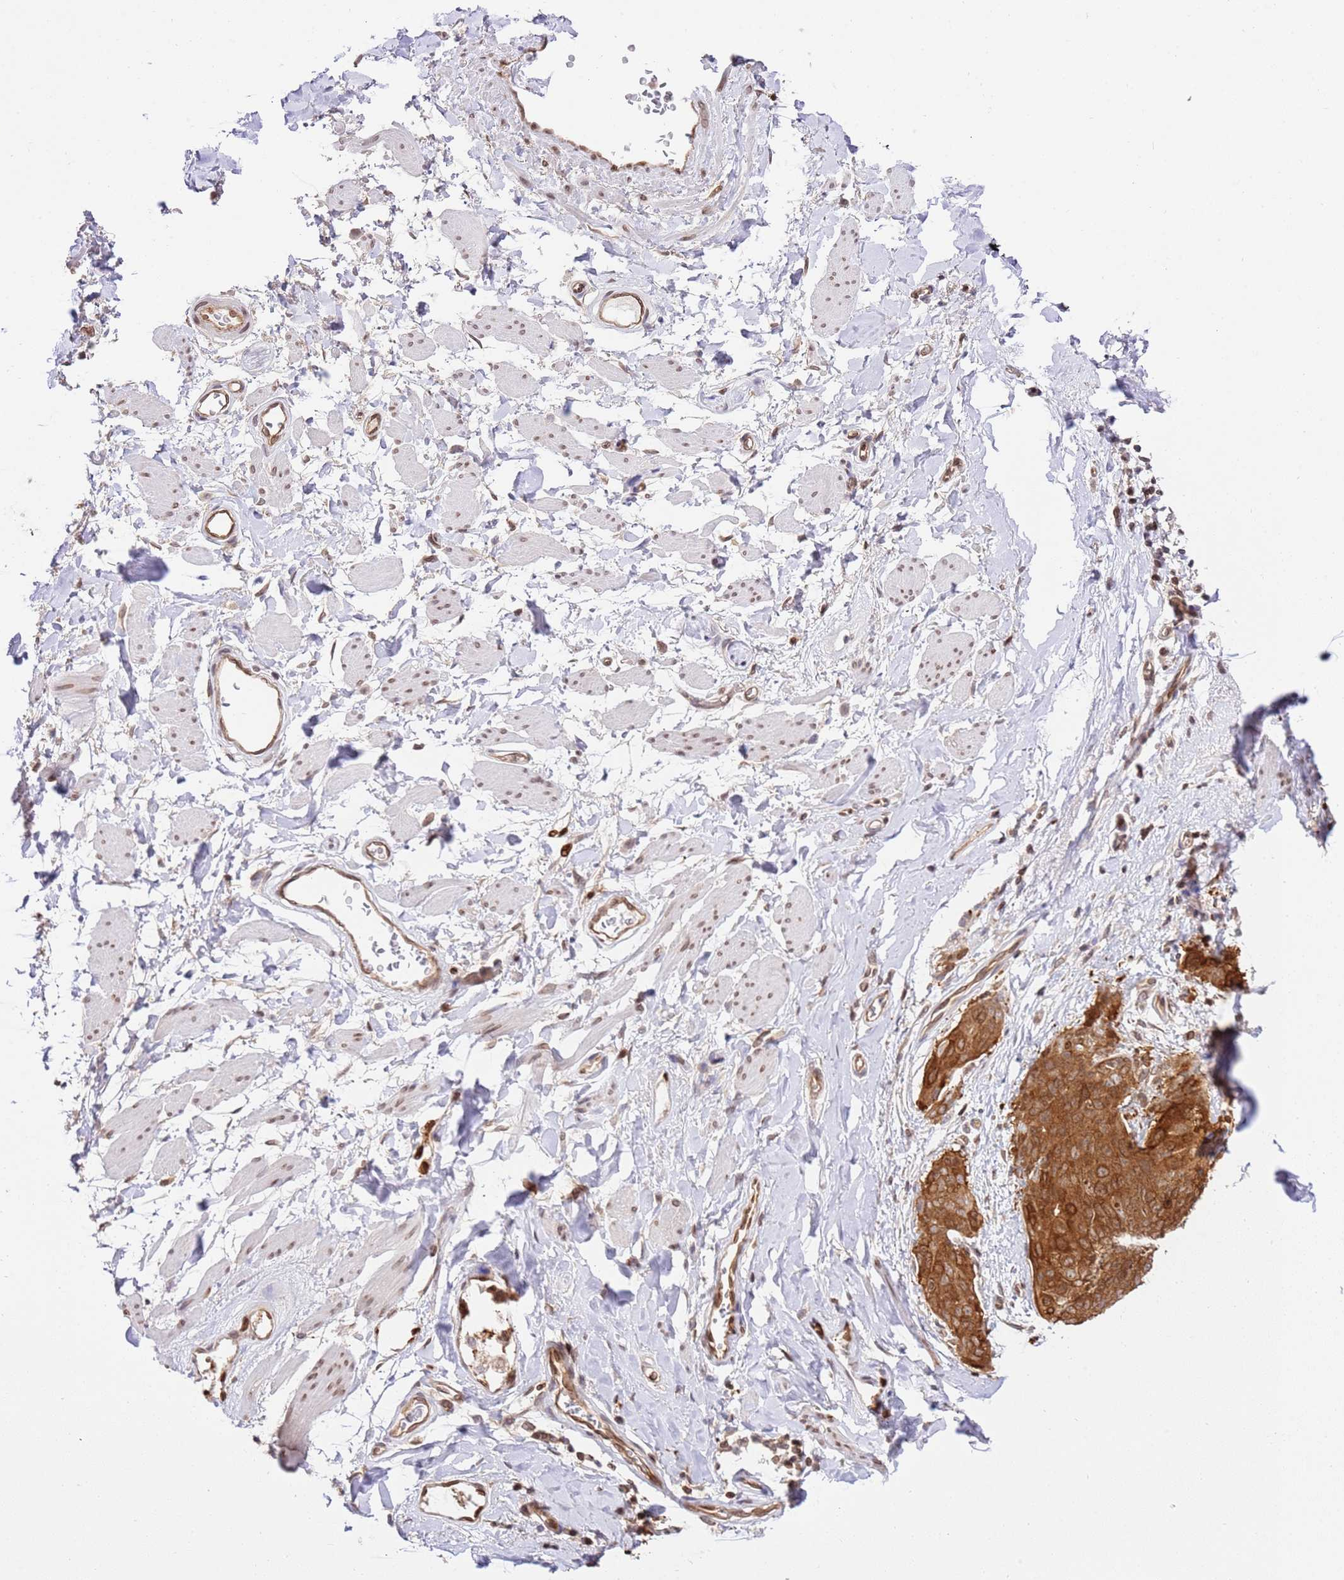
{"staining": {"intensity": "strong", "quantity": ">75%", "location": "cytoplasmic/membranous"}, "tissue": "skin cancer", "cell_type": "Tumor cells", "image_type": "cancer", "snomed": [{"axis": "morphology", "description": "Squamous cell carcinoma, NOS"}, {"axis": "topography", "description": "Skin"}, {"axis": "topography", "description": "Vulva"}], "caption": "Skin cancer (squamous cell carcinoma) stained for a protein reveals strong cytoplasmic/membranous positivity in tumor cells.", "gene": "TRIM37", "patient": {"sex": "female", "age": 85}}